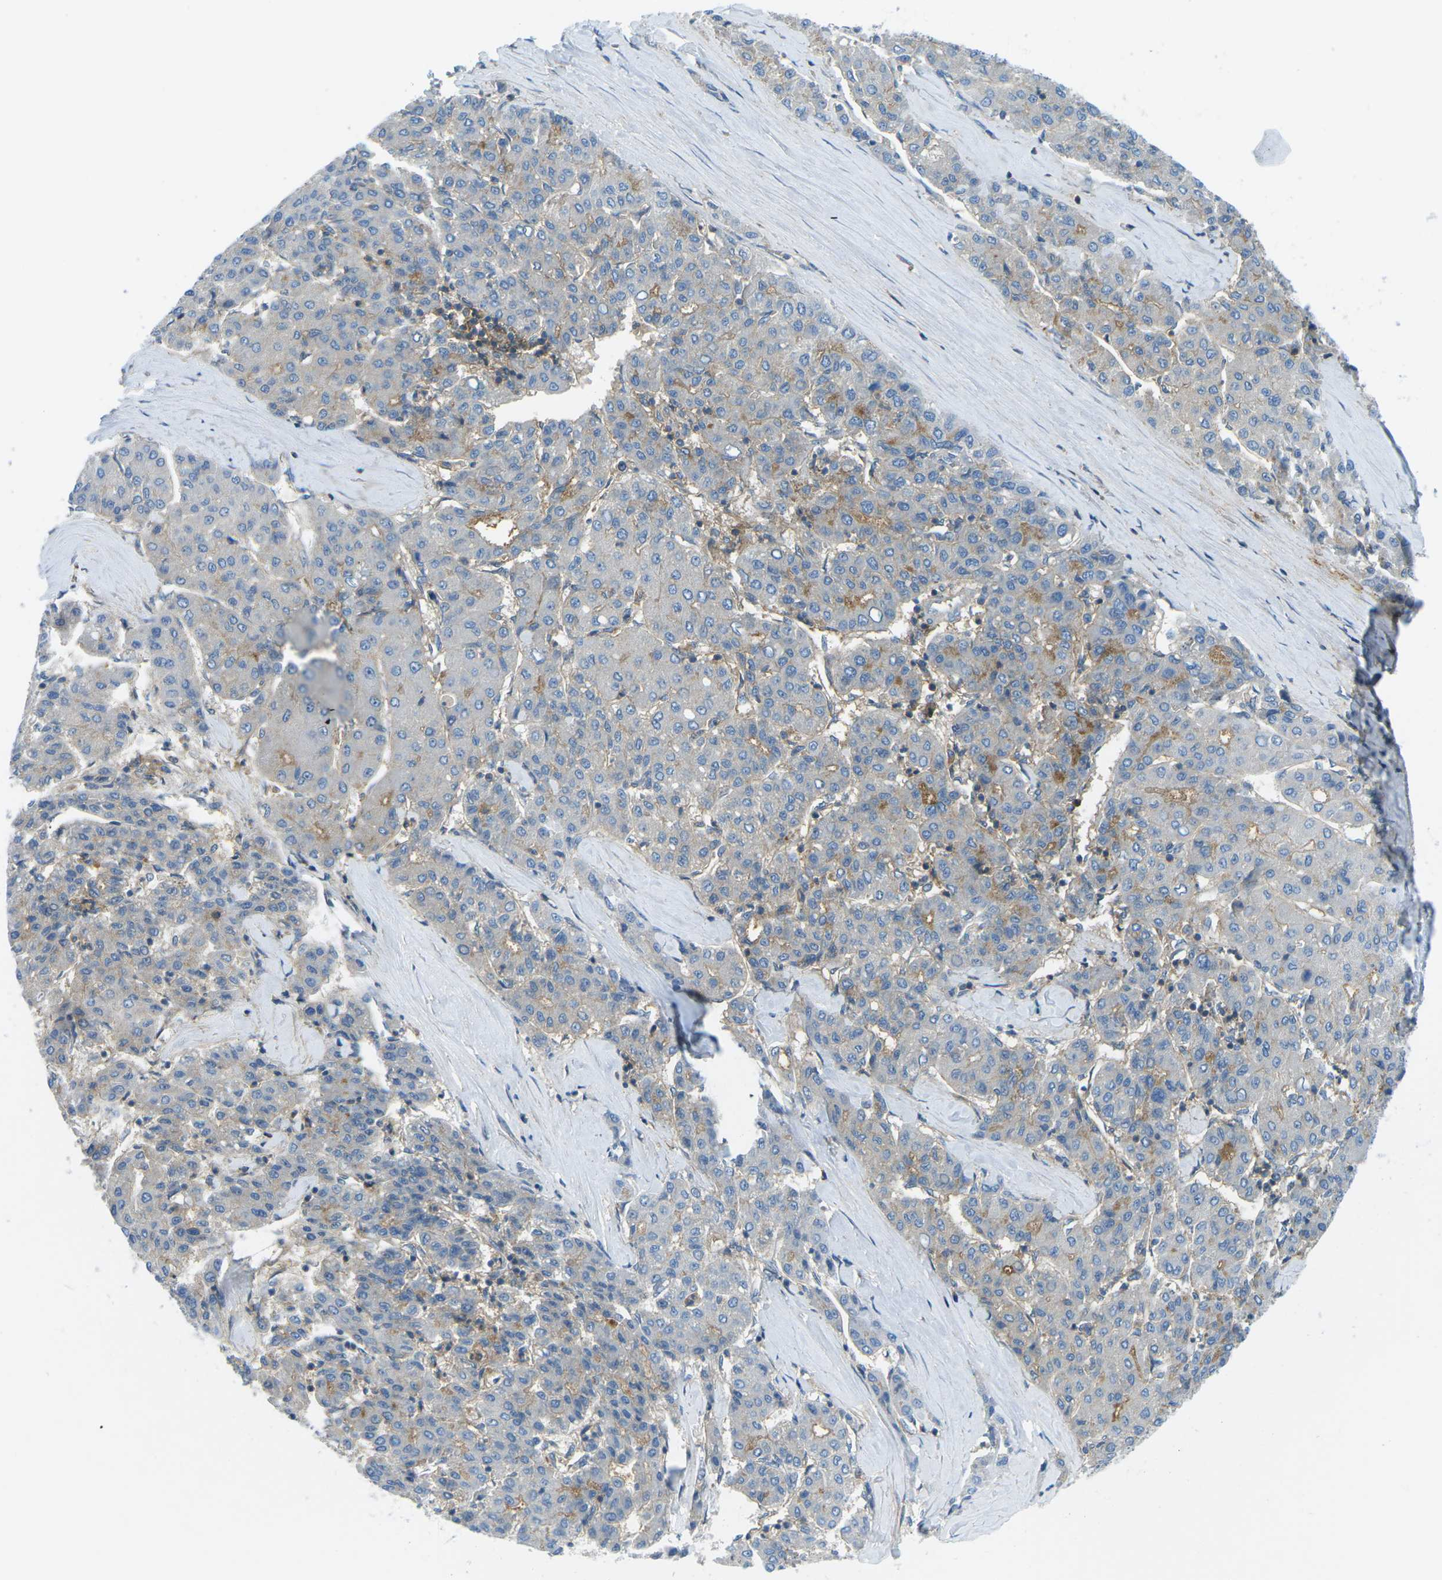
{"staining": {"intensity": "weak", "quantity": "25%-75%", "location": "cytoplasmic/membranous"}, "tissue": "liver cancer", "cell_type": "Tumor cells", "image_type": "cancer", "snomed": [{"axis": "morphology", "description": "Carcinoma, Hepatocellular, NOS"}, {"axis": "topography", "description": "Liver"}], "caption": "Immunohistochemical staining of human liver cancer (hepatocellular carcinoma) shows weak cytoplasmic/membranous protein staining in about 25%-75% of tumor cells.", "gene": "CD47", "patient": {"sex": "male", "age": 65}}